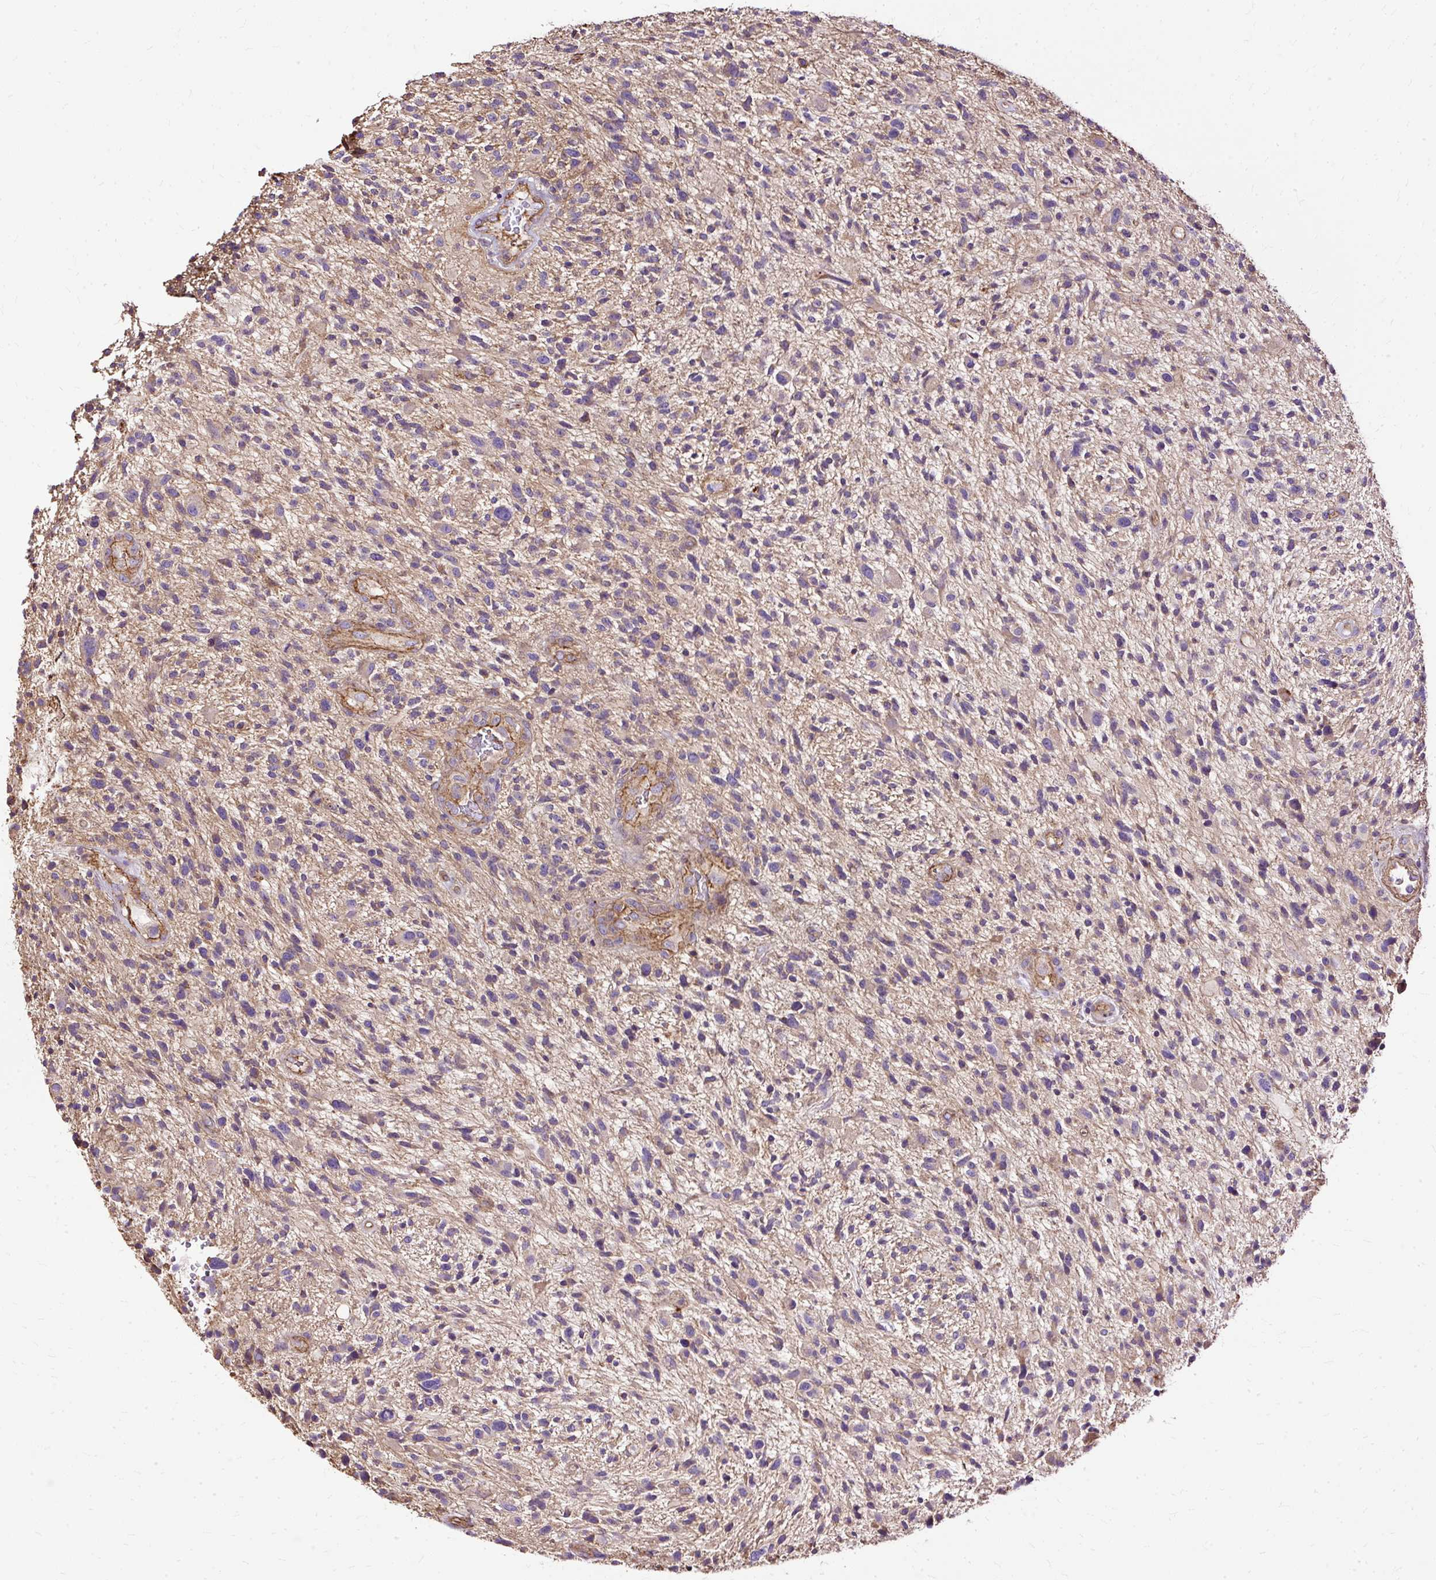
{"staining": {"intensity": "weak", "quantity": "25%-75%", "location": "cytoplasmic/membranous"}, "tissue": "glioma", "cell_type": "Tumor cells", "image_type": "cancer", "snomed": [{"axis": "morphology", "description": "Glioma, malignant, High grade"}, {"axis": "topography", "description": "Brain"}], "caption": "A photomicrograph of malignant glioma (high-grade) stained for a protein reveals weak cytoplasmic/membranous brown staining in tumor cells. (DAB (3,3'-diaminobenzidine) IHC, brown staining for protein, blue staining for nuclei).", "gene": "KLHL11", "patient": {"sex": "male", "age": 47}}